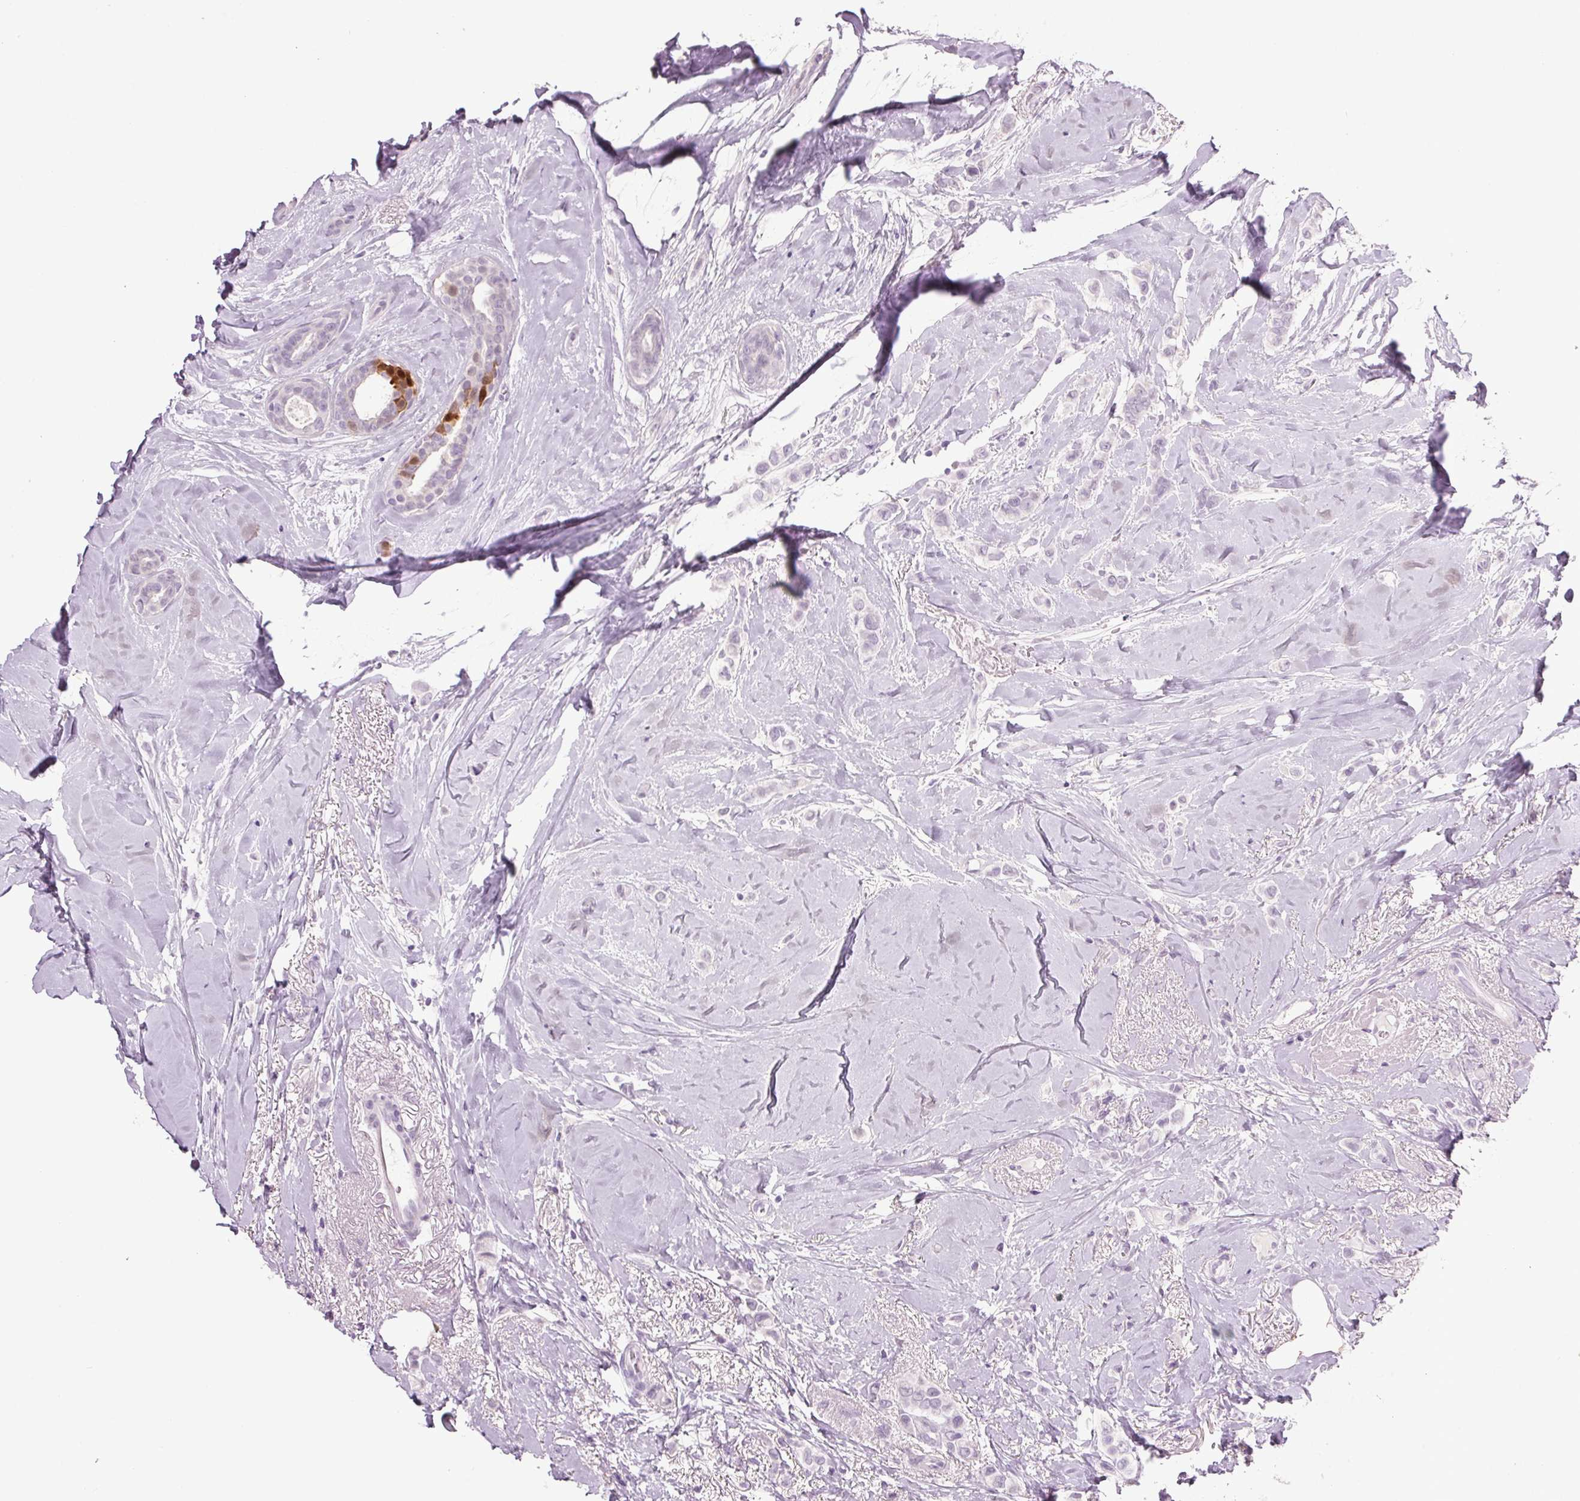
{"staining": {"intensity": "negative", "quantity": "none", "location": "none"}, "tissue": "breast cancer", "cell_type": "Tumor cells", "image_type": "cancer", "snomed": [{"axis": "morphology", "description": "Lobular carcinoma"}, {"axis": "topography", "description": "Breast"}], "caption": "This is an IHC image of breast lobular carcinoma. There is no staining in tumor cells.", "gene": "PPP1R1A", "patient": {"sex": "female", "age": 66}}